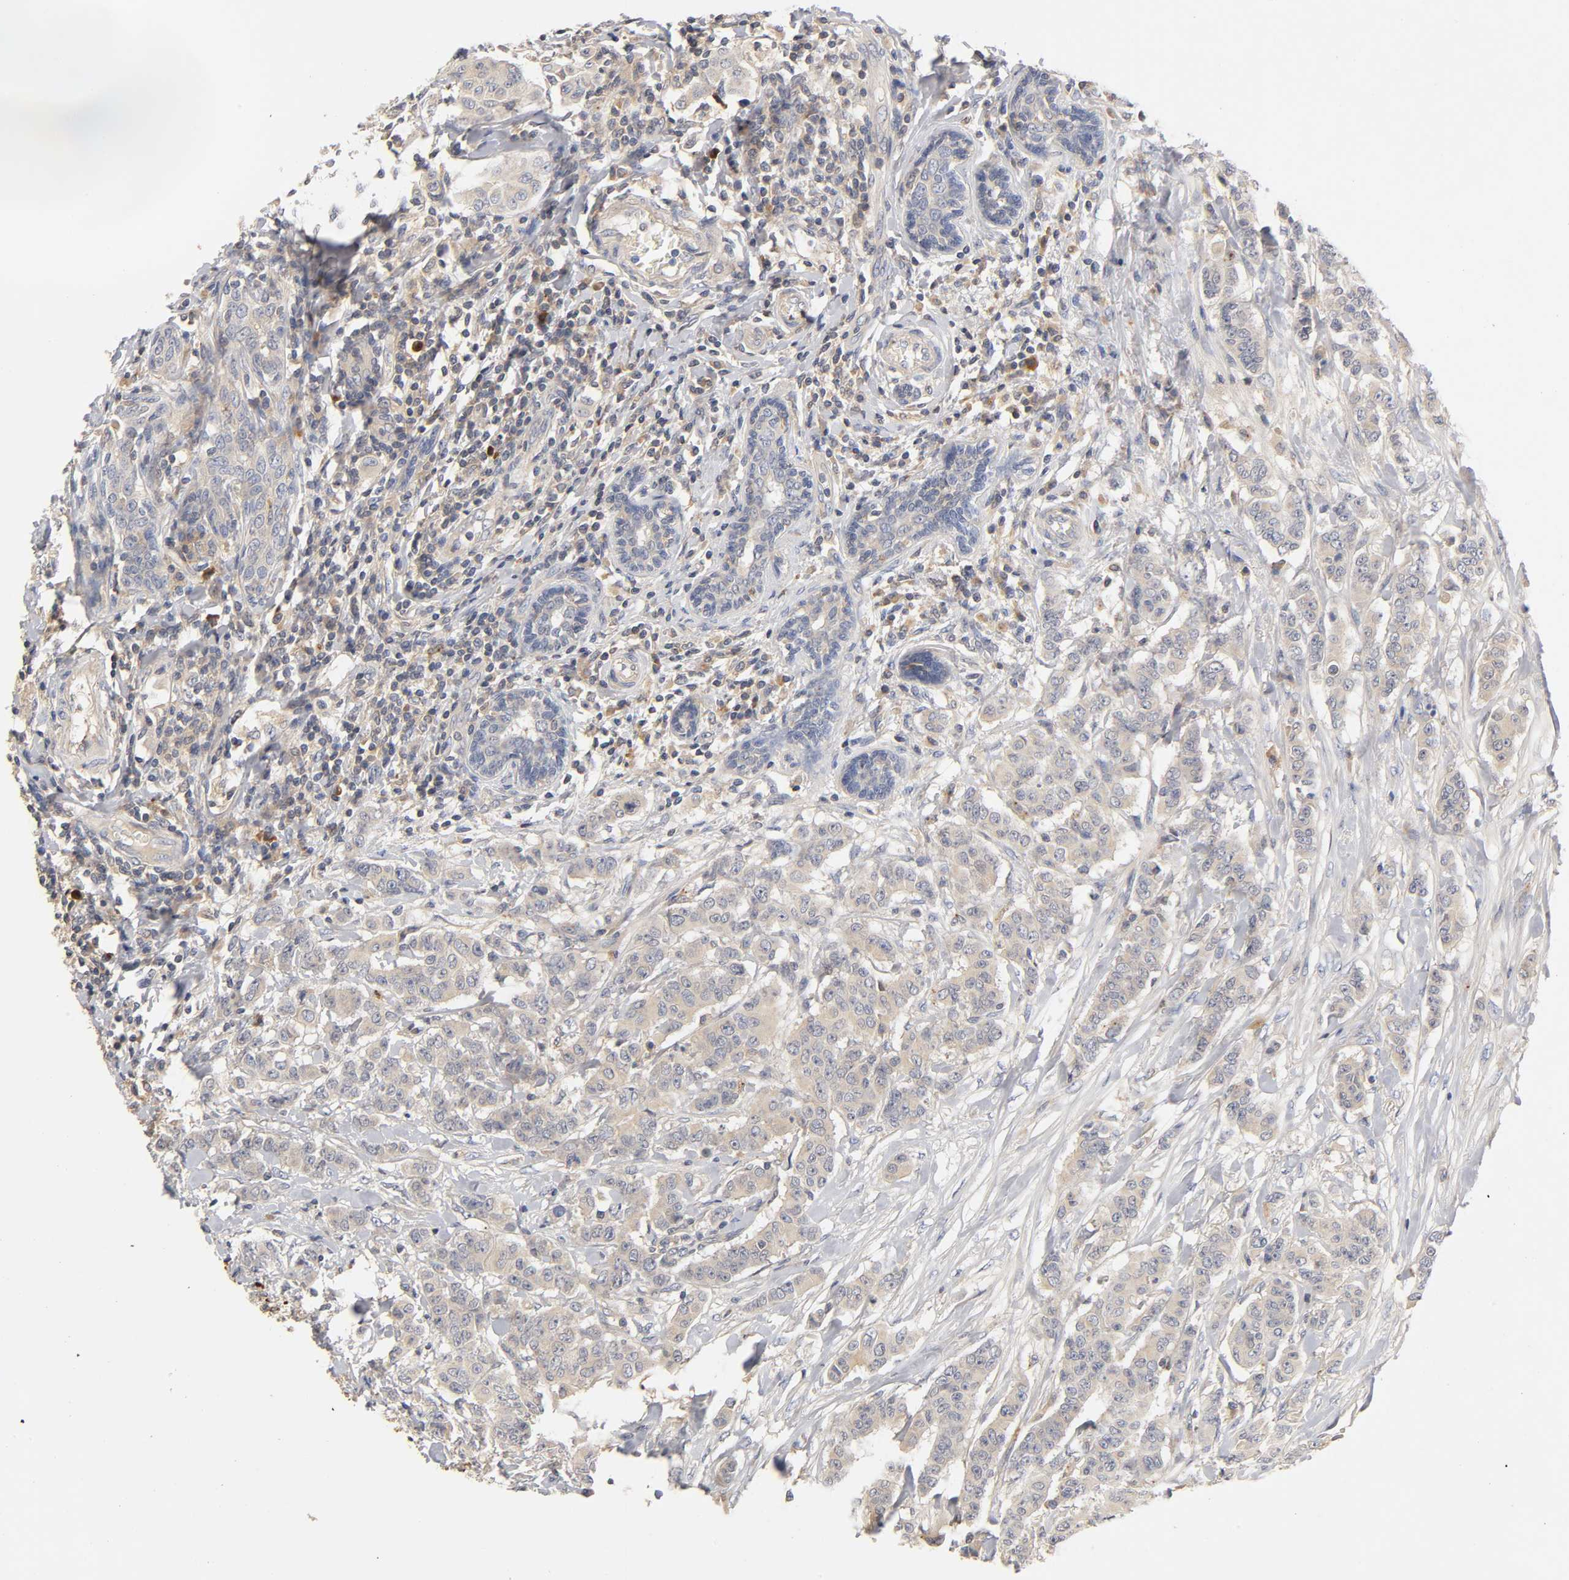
{"staining": {"intensity": "weak", "quantity": "25%-75%", "location": "cytoplasmic/membranous"}, "tissue": "breast cancer", "cell_type": "Tumor cells", "image_type": "cancer", "snomed": [{"axis": "morphology", "description": "Duct carcinoma"}, {"axis": "topography", "description": "Breast"}], "caption": "Immunohistochemical staining of human breast intraductal carcinoma demonstrates weak cytoplasmic/membranous protein expression in about 25%-75% of tumor cells.", "gene": "RHOA", "patient": {"sex": "female", "age": 40}}